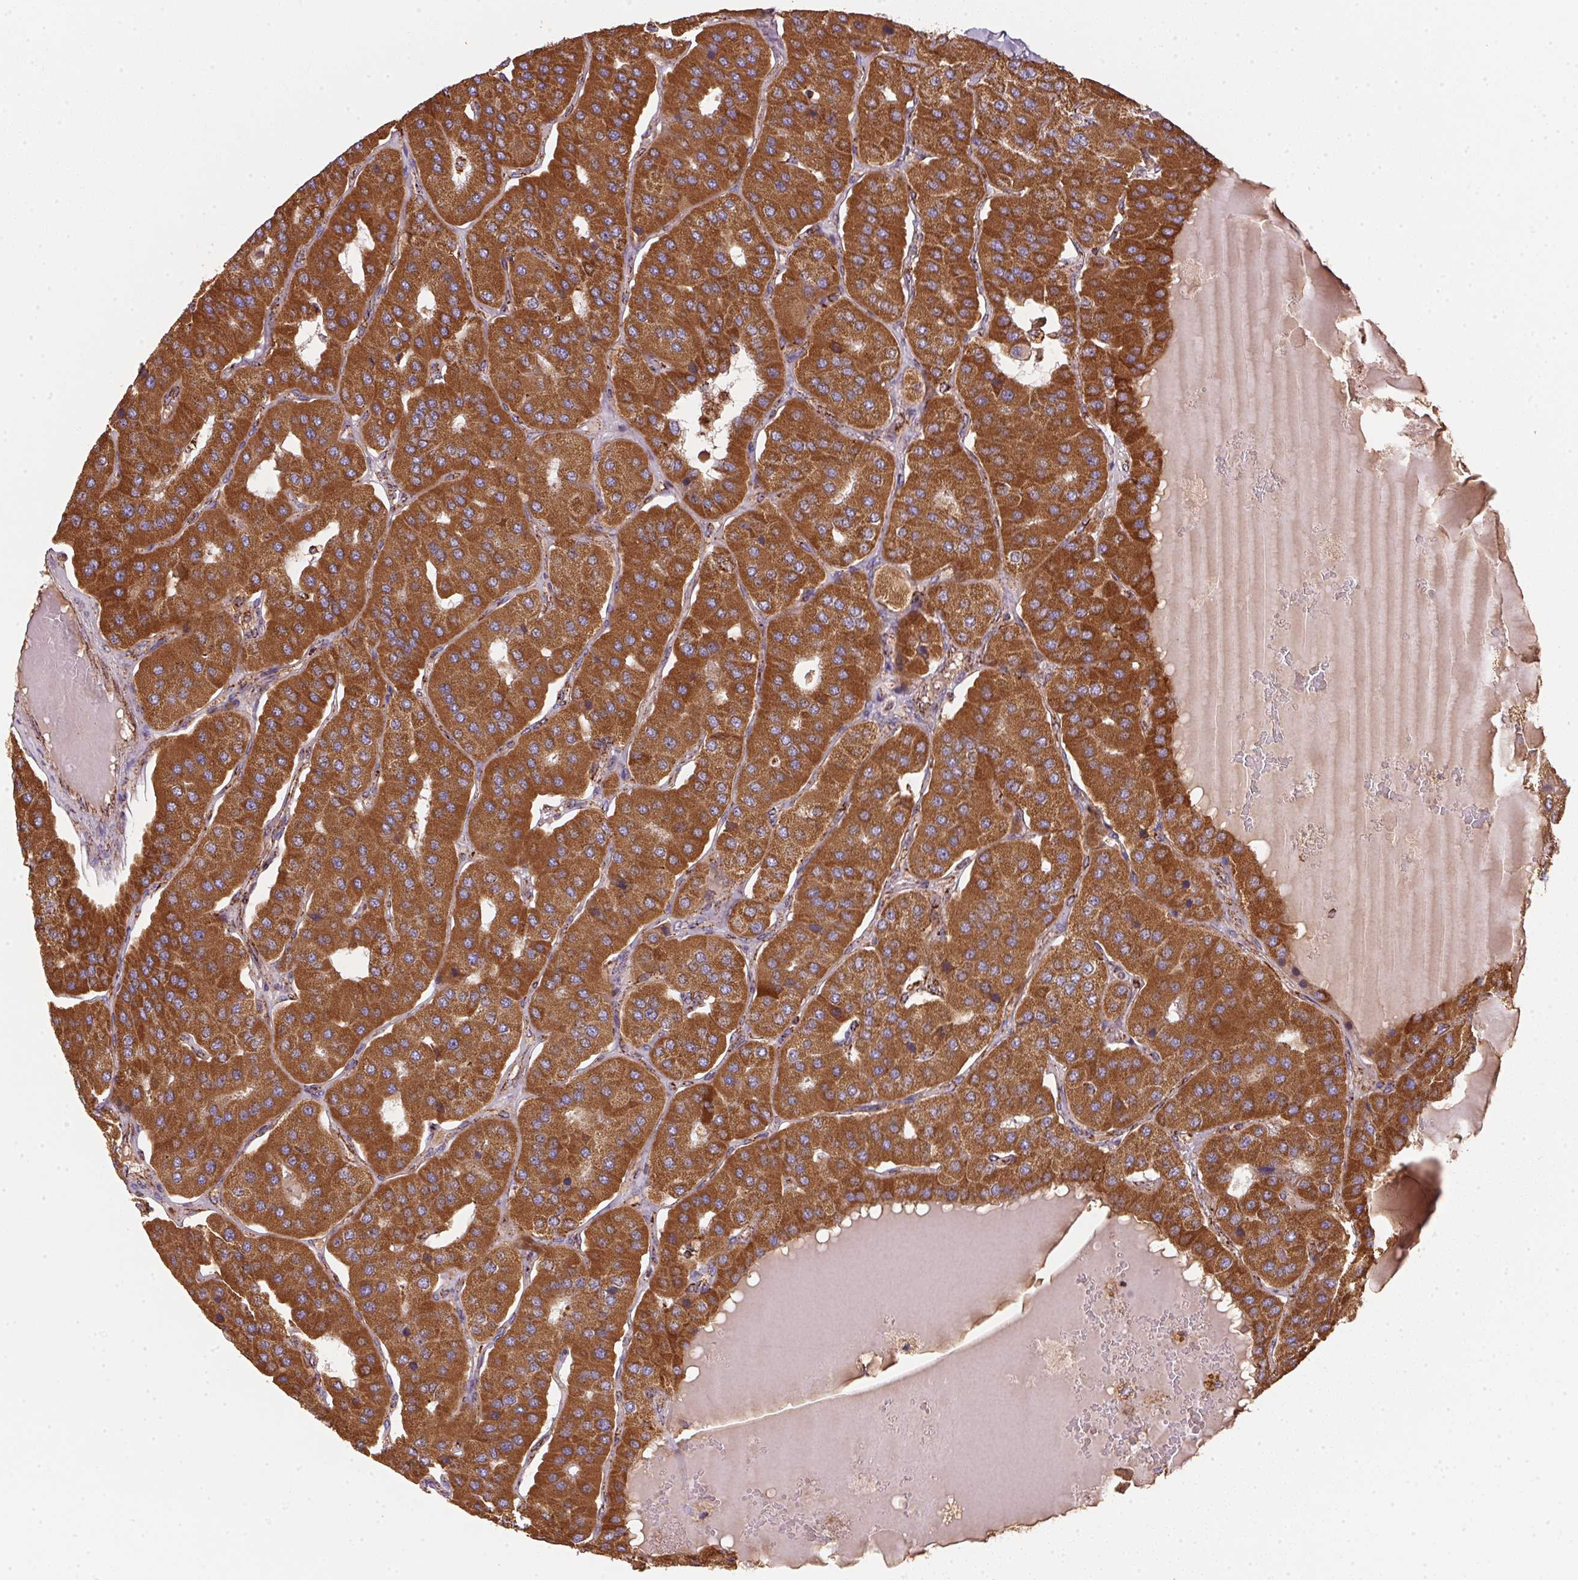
{"staining": {"intensity": "strong", "quantity": ">75%", "location": "cytoplasmic/membranous"}, "tissue": "parathyroid gland", "cell_type": "Glandular cells", "image_type": "normal", "snomed": [{"axis": "morphology", "description": "Normal tissue, NOS"}, {"axis": "morphology", "description": "Adenoma, NOS"}, {"axis": "topography", "description": "Parathyroid gland"}], "caption": "Immunohistochemistry (IHC) of benign human parathyroid gland displays high levels of strong cytoplasmic/membranous staining in about >75% of glandular cells.", "gene": "NDUFS2", "patient": {"sex": "female", "age": 86}}